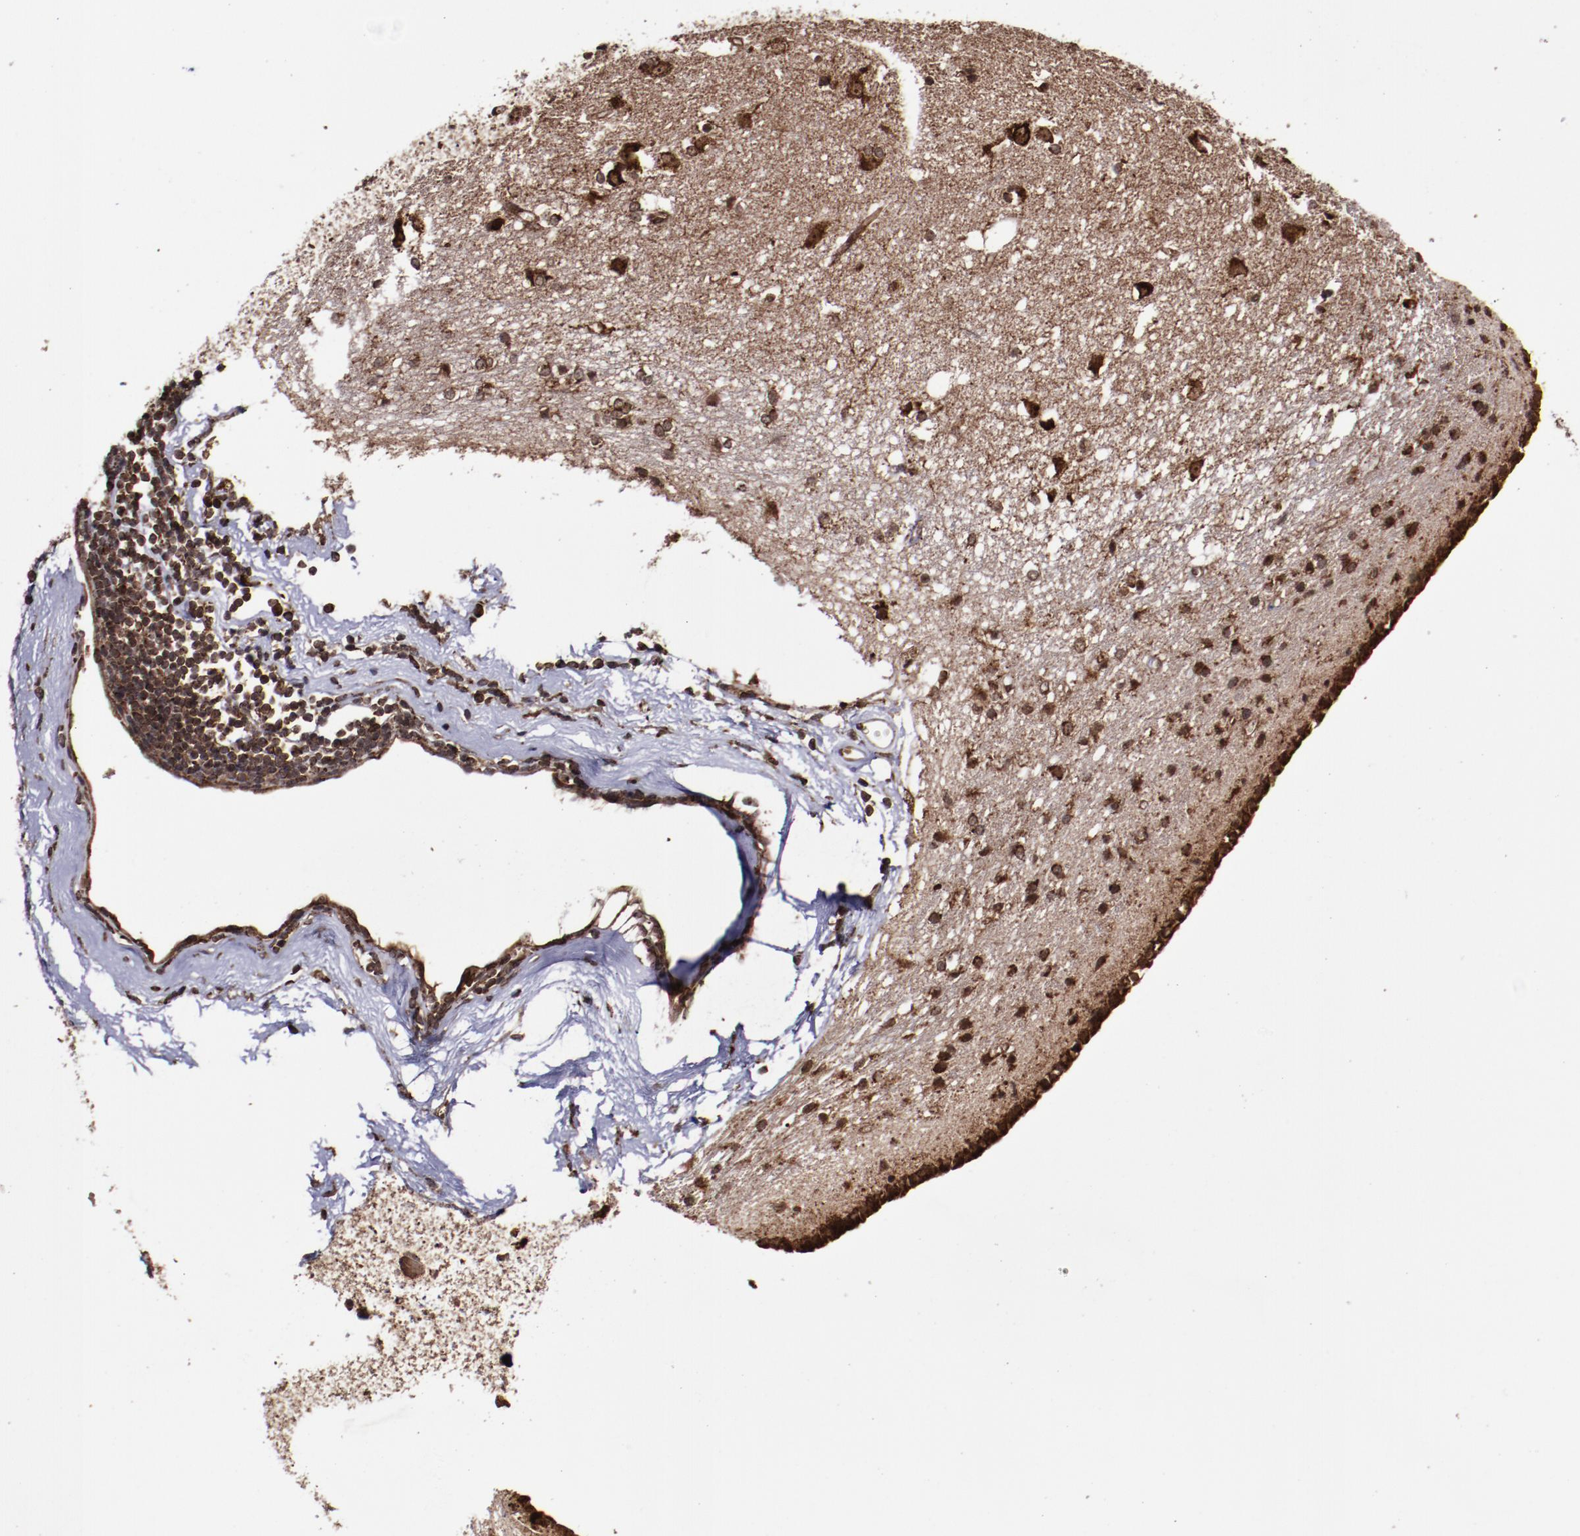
{"staining": {"intensity": "strong", "quantity": ">75%", "location": "nuclear"}, "tissue": "caudate", "cell_type": "Glial cells", "image_type": "normal", "snomed": [{"axis": "morphology", "description": "Normal tissue, NOS"}, {"axis": "topography", "description": "Lateral ventricle wall"}], "caption": "A micrograph of human caudate stained for a protein demonstrates strong nuclear brown staining in glial cells. Nuclei are stained in blue.", "gene": "EIF4ENIF1", "patient": {"sex": "female", "age": 19}}